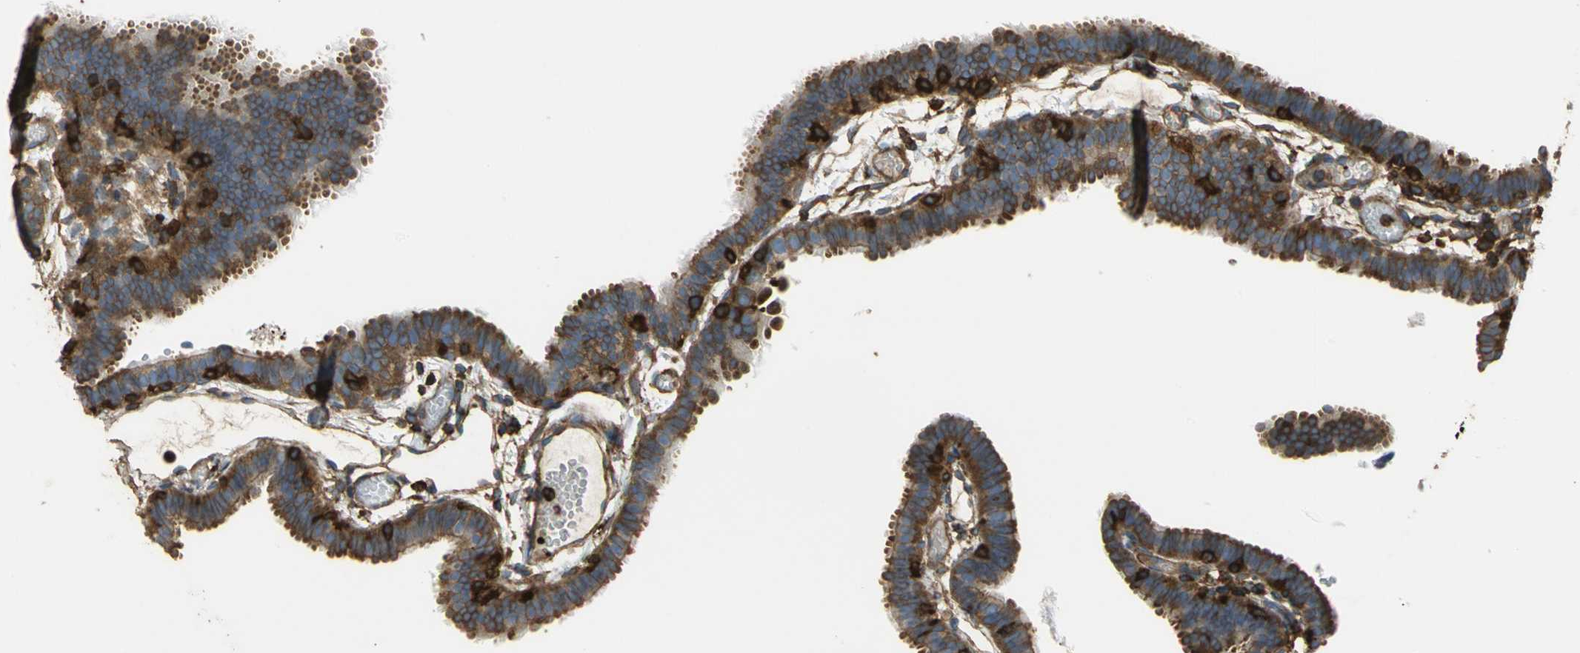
{"staining": {"intensity": "strong", "quantity": ">75%", "location": "cytoplasmic/membranous"}, "tissue": "fallopian tube", "cell_type": "Glandular cells", "image_type": "normal", "snomed": [{"axis": "morphology", "description": "Normal tissue, NOS"}, {"axis": "topography", "description": "Fallopian tube"}], "caption": "Fallopian tube stained for a protein (brown) shows strong cytoplasmic/membranous positive expression in approximately >75% of glandular cells.", "gene": "TLN1", "patient": {"sex": "female", "age": 29}}